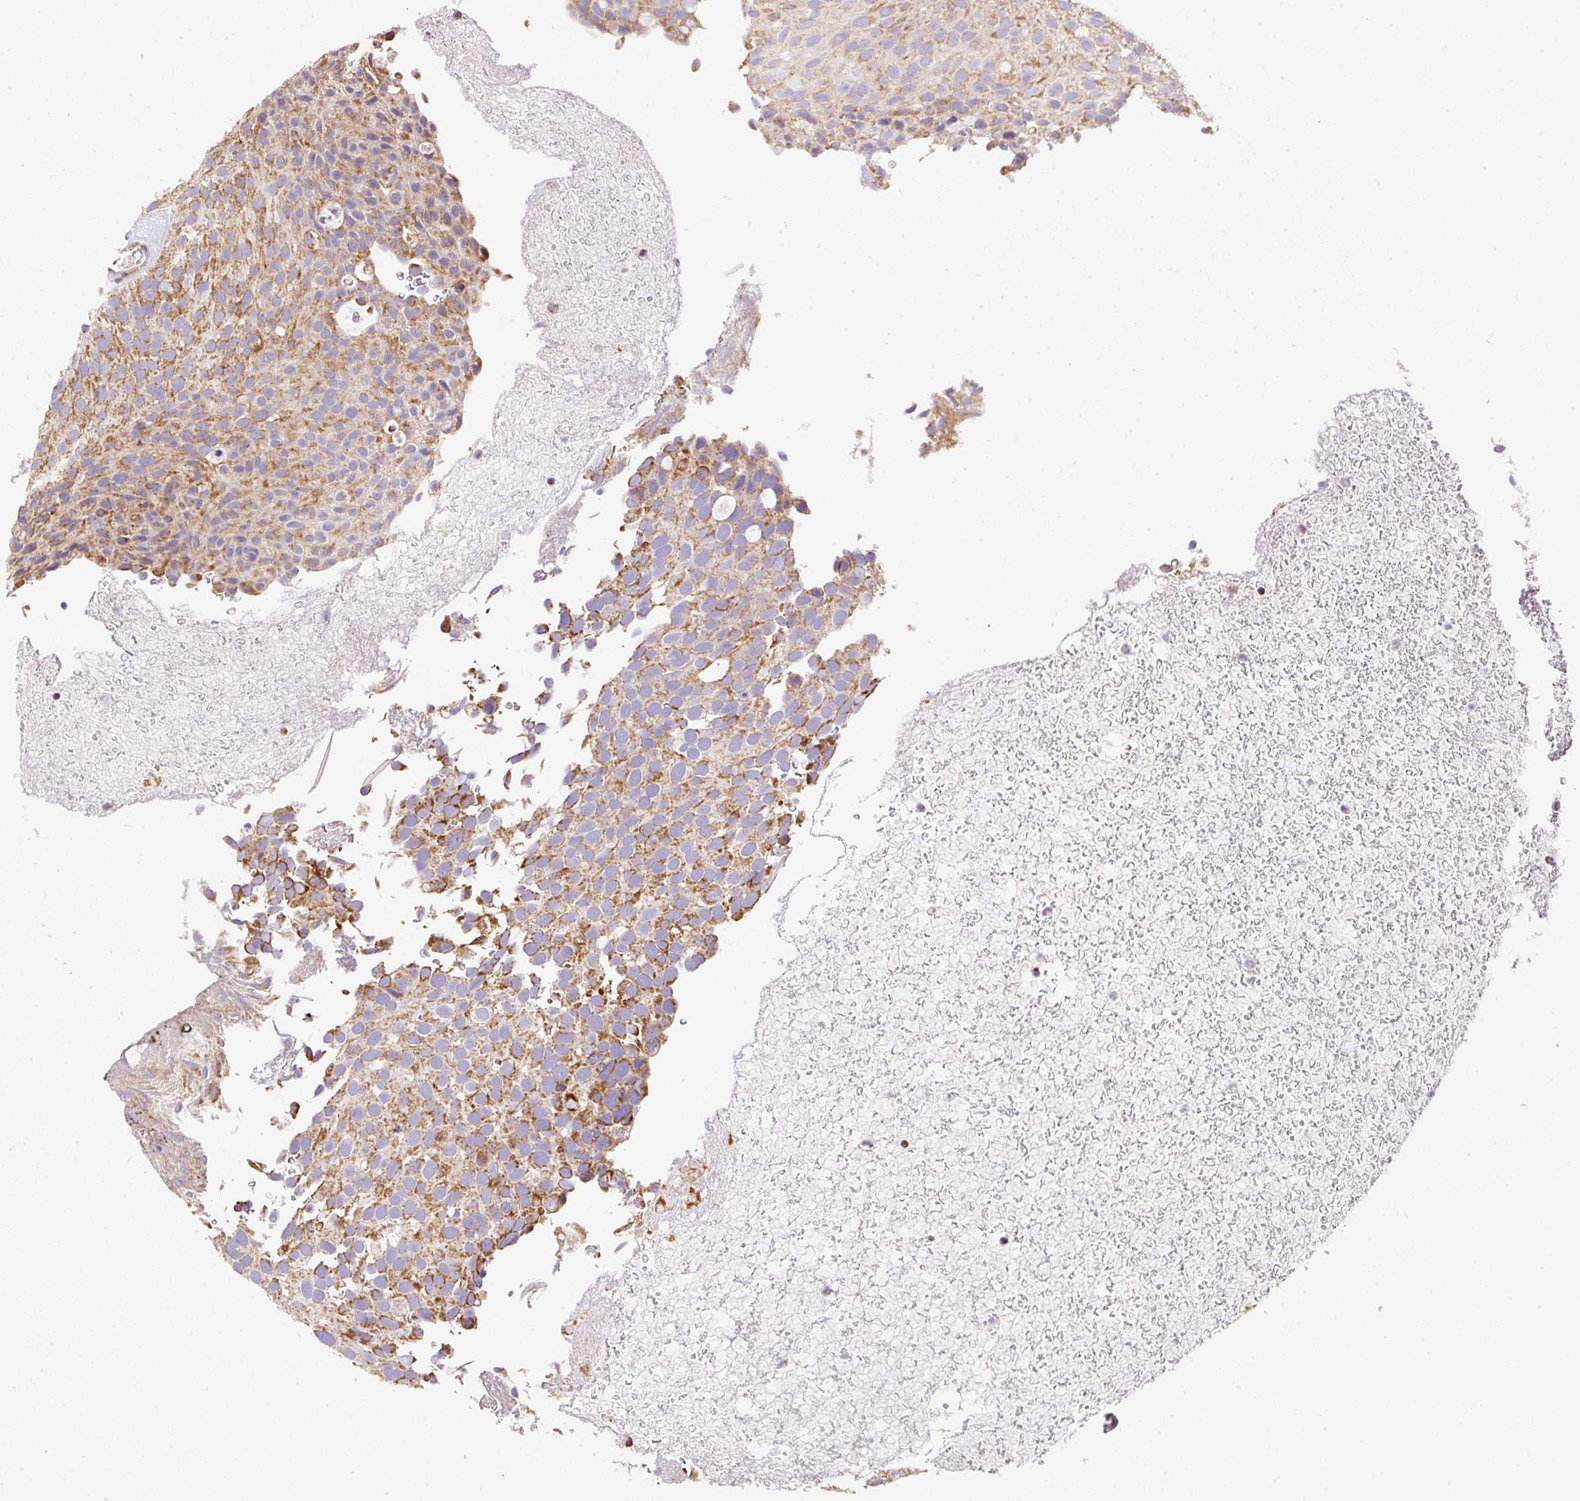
{"staining": {"intensity": "moderate", "quantity": ">75%", "location": "cytoplasmic/membranous"}, "tissue": "urothelial cancer", "cell_type": "Tumor cells", "image_type": "cancer", "snomed": [{"axis": "morphology", "description": "Urothelial carcinoma, Low grade"}, {"axis": "topography", "description": "Urinary bladder"}], "caption": "Brown immunohistochemical staining in human urothelial cancer shows moderate cytoplasmic/membranous staining in approximately >75% of tumor cells.", "gene": "NDUFAF2", "patient": {"sex": "male", "age": 78}}